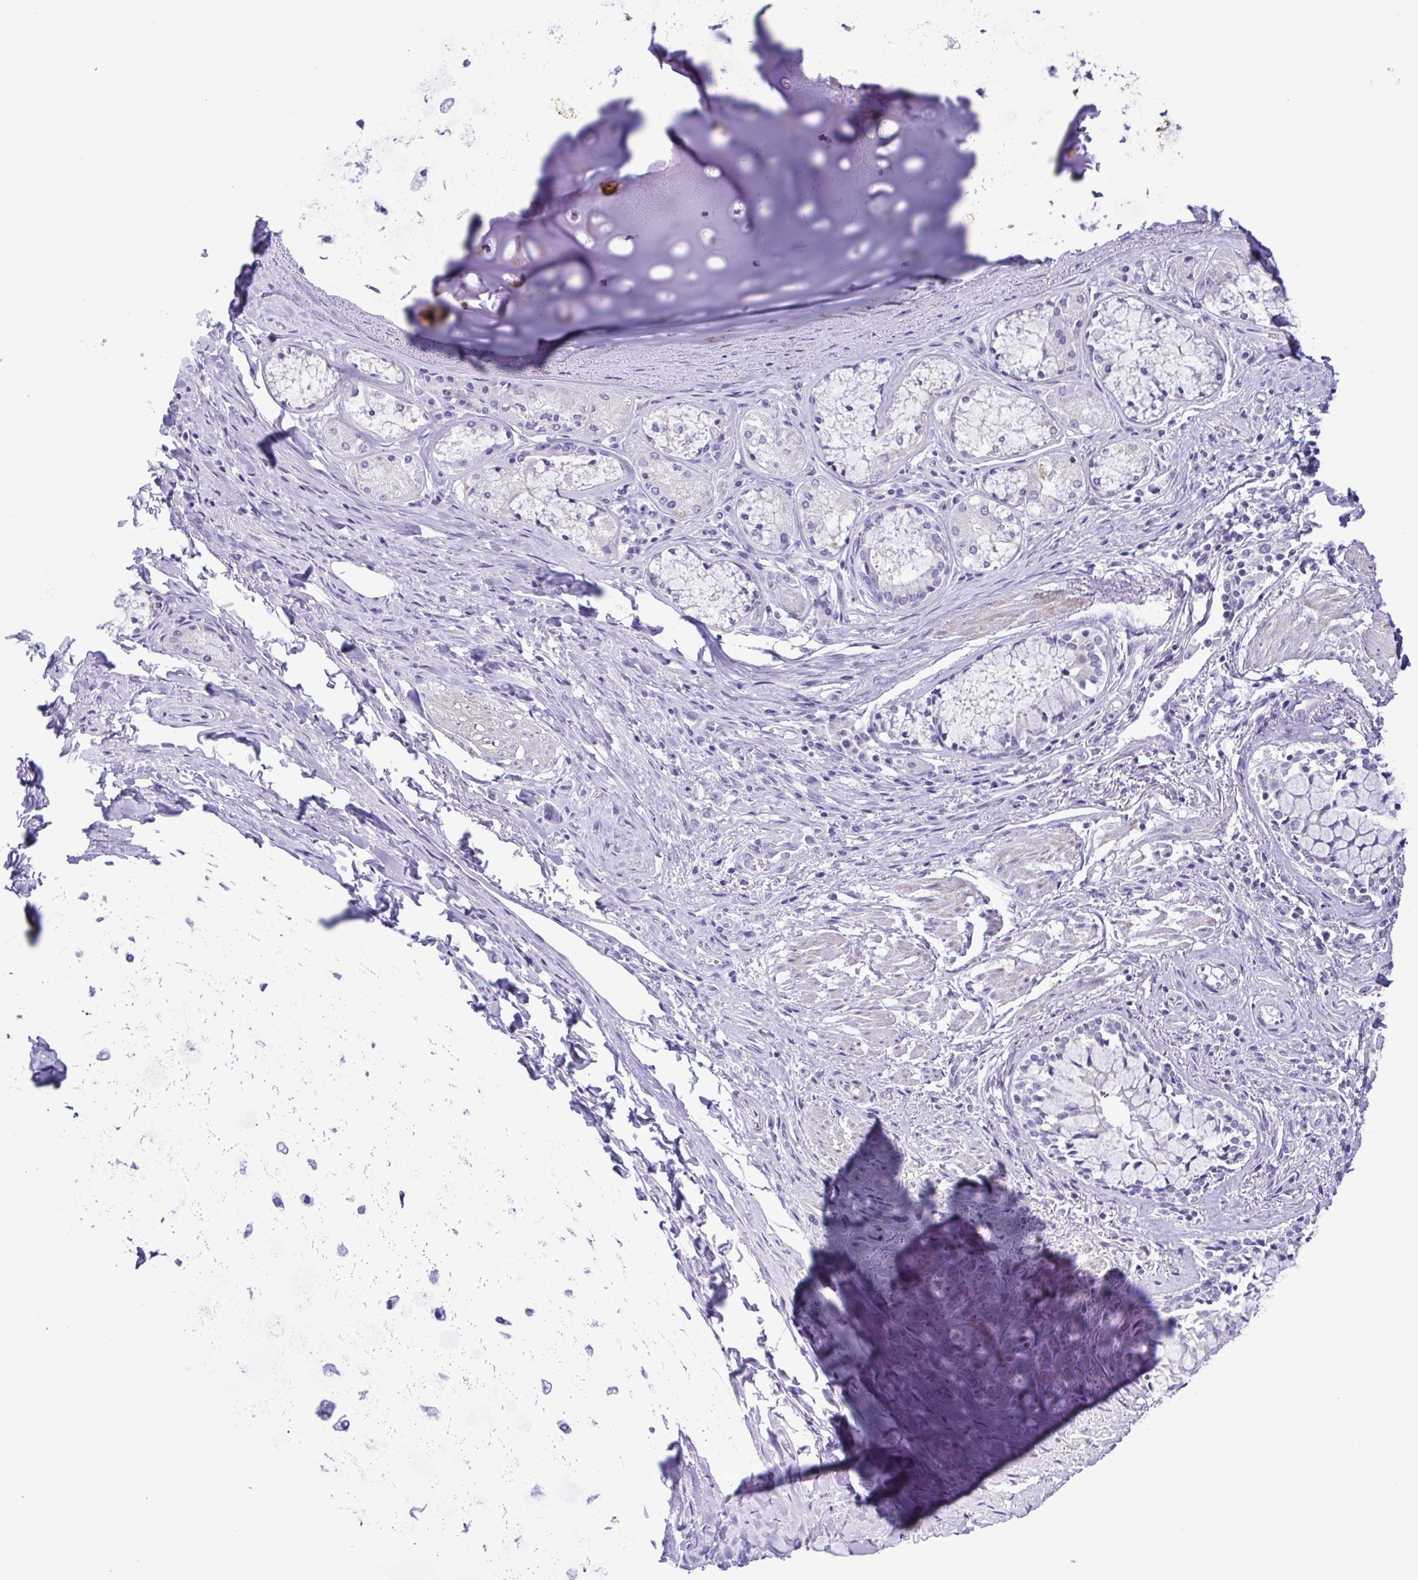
{"staining": {"intensity": "negative", "quantity": "none", "location": "none"}, "tissue": "adipose tissue", "cell_type": "Adipocytes", "image_type": "normal", "snomed": [{"axis": "morphology", "description": "Normal tissue, NOS"}, {"axis": "topography", "description": "Cartilage tissue"}, {"axis": "topography", "description": "Bronchus"}], "caption": "Immunohistochemistry micrograph of benign adipose tissue: human adipose tissue stained with DAB exhibits no significant protein expression in adipocytes.", "gene": "CBY2", "patient": {"sex": "male", "age": 64}}